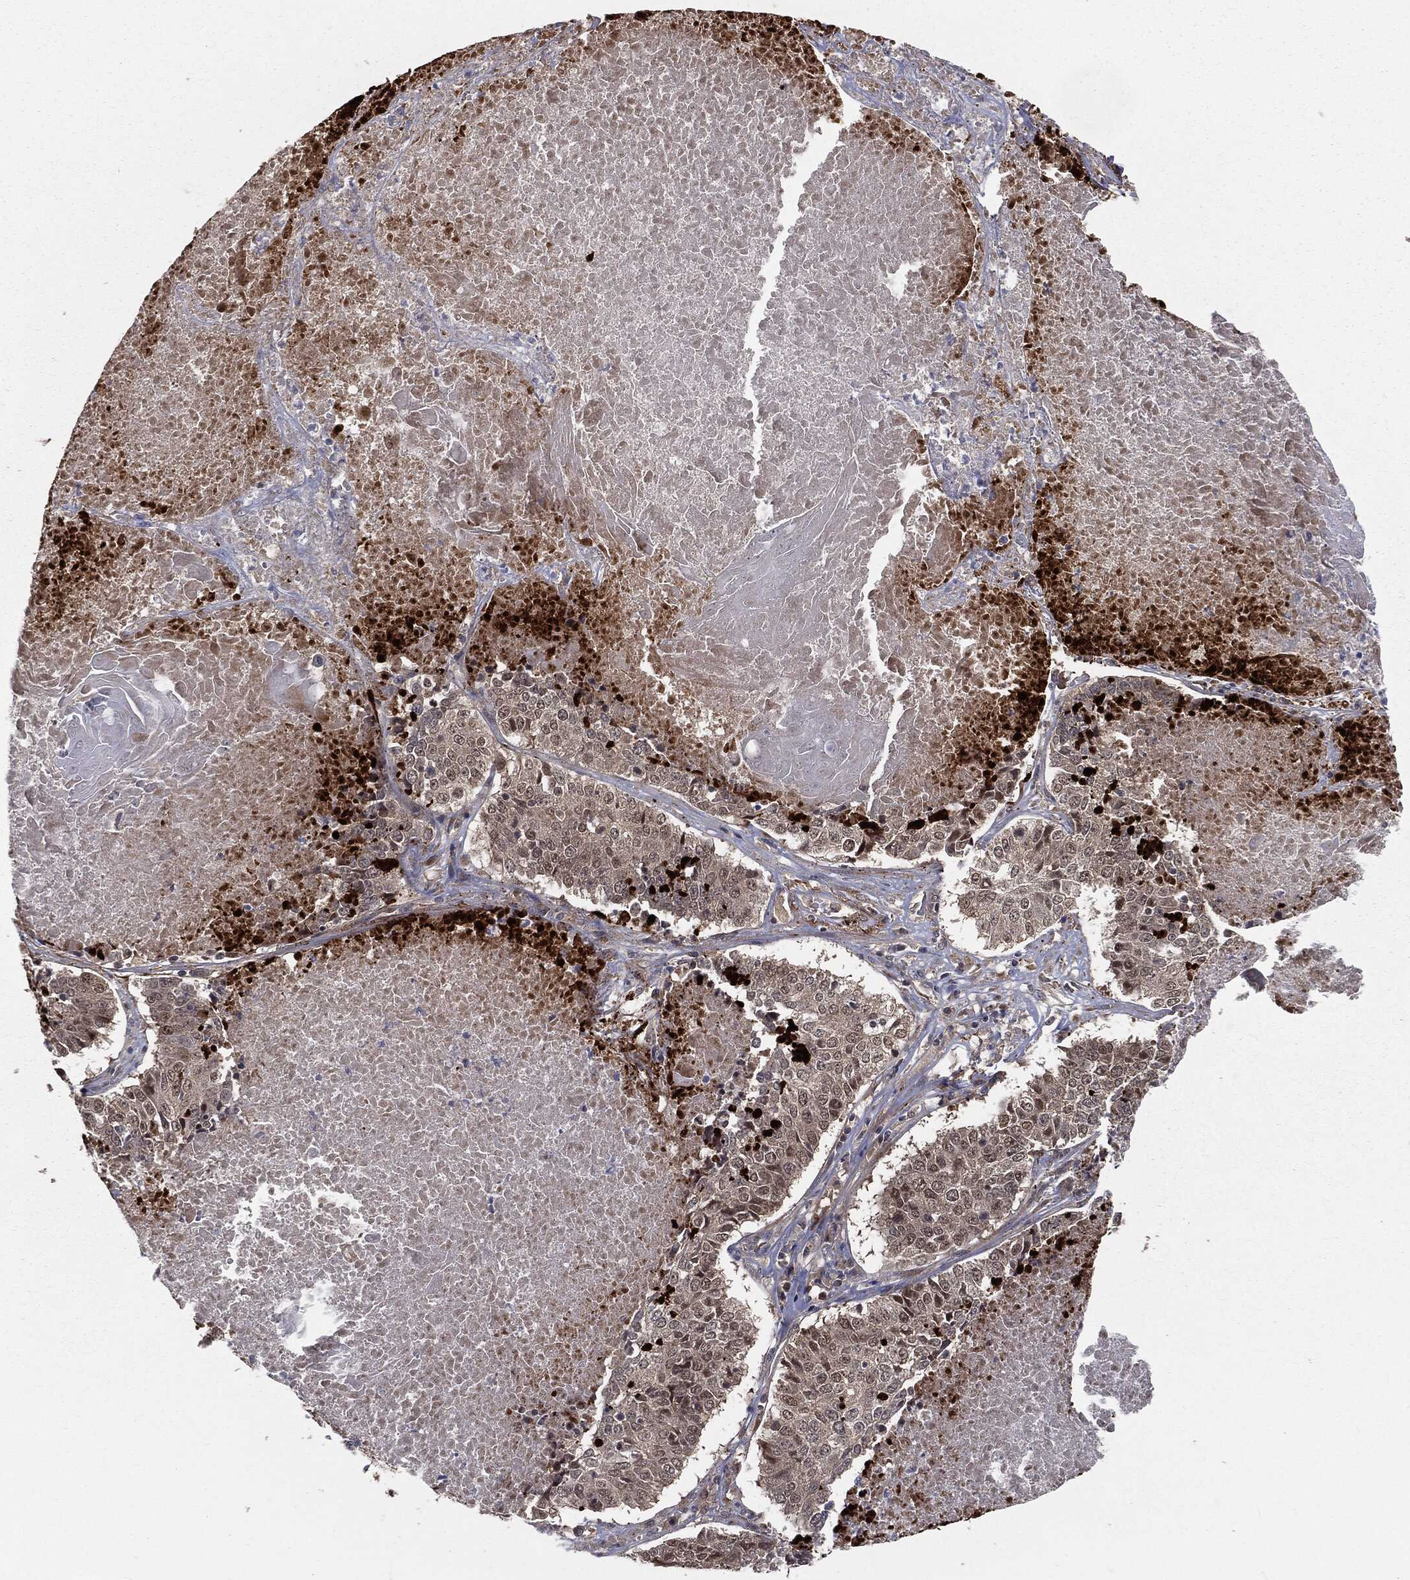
{"staining": {"intensity": "moderate", "quantity": "<25%", "location": "nuclear"}, "tissue": "lung cancer", "cell_type": "Tumor cells", "image_type": "cancer", "snomed": [{"axis": "morphology", "description": "Squamous cell carcinoma, NOS"}, {"axis": "topography", "description": "Lung"}], "caption": "Immunohistochemistry (IHC) photomicrograph of neoplastic tissue: human lung squamous cell carcinoma stained using immunohistochemistry (IHC) demonstrates low levels of moderate protein expression localized specifically in the nuclear of tumor cells, appearing as a nuclear brown color.", "gene": "FBXO7", "patient": {"sex": "male", "age": 64}}